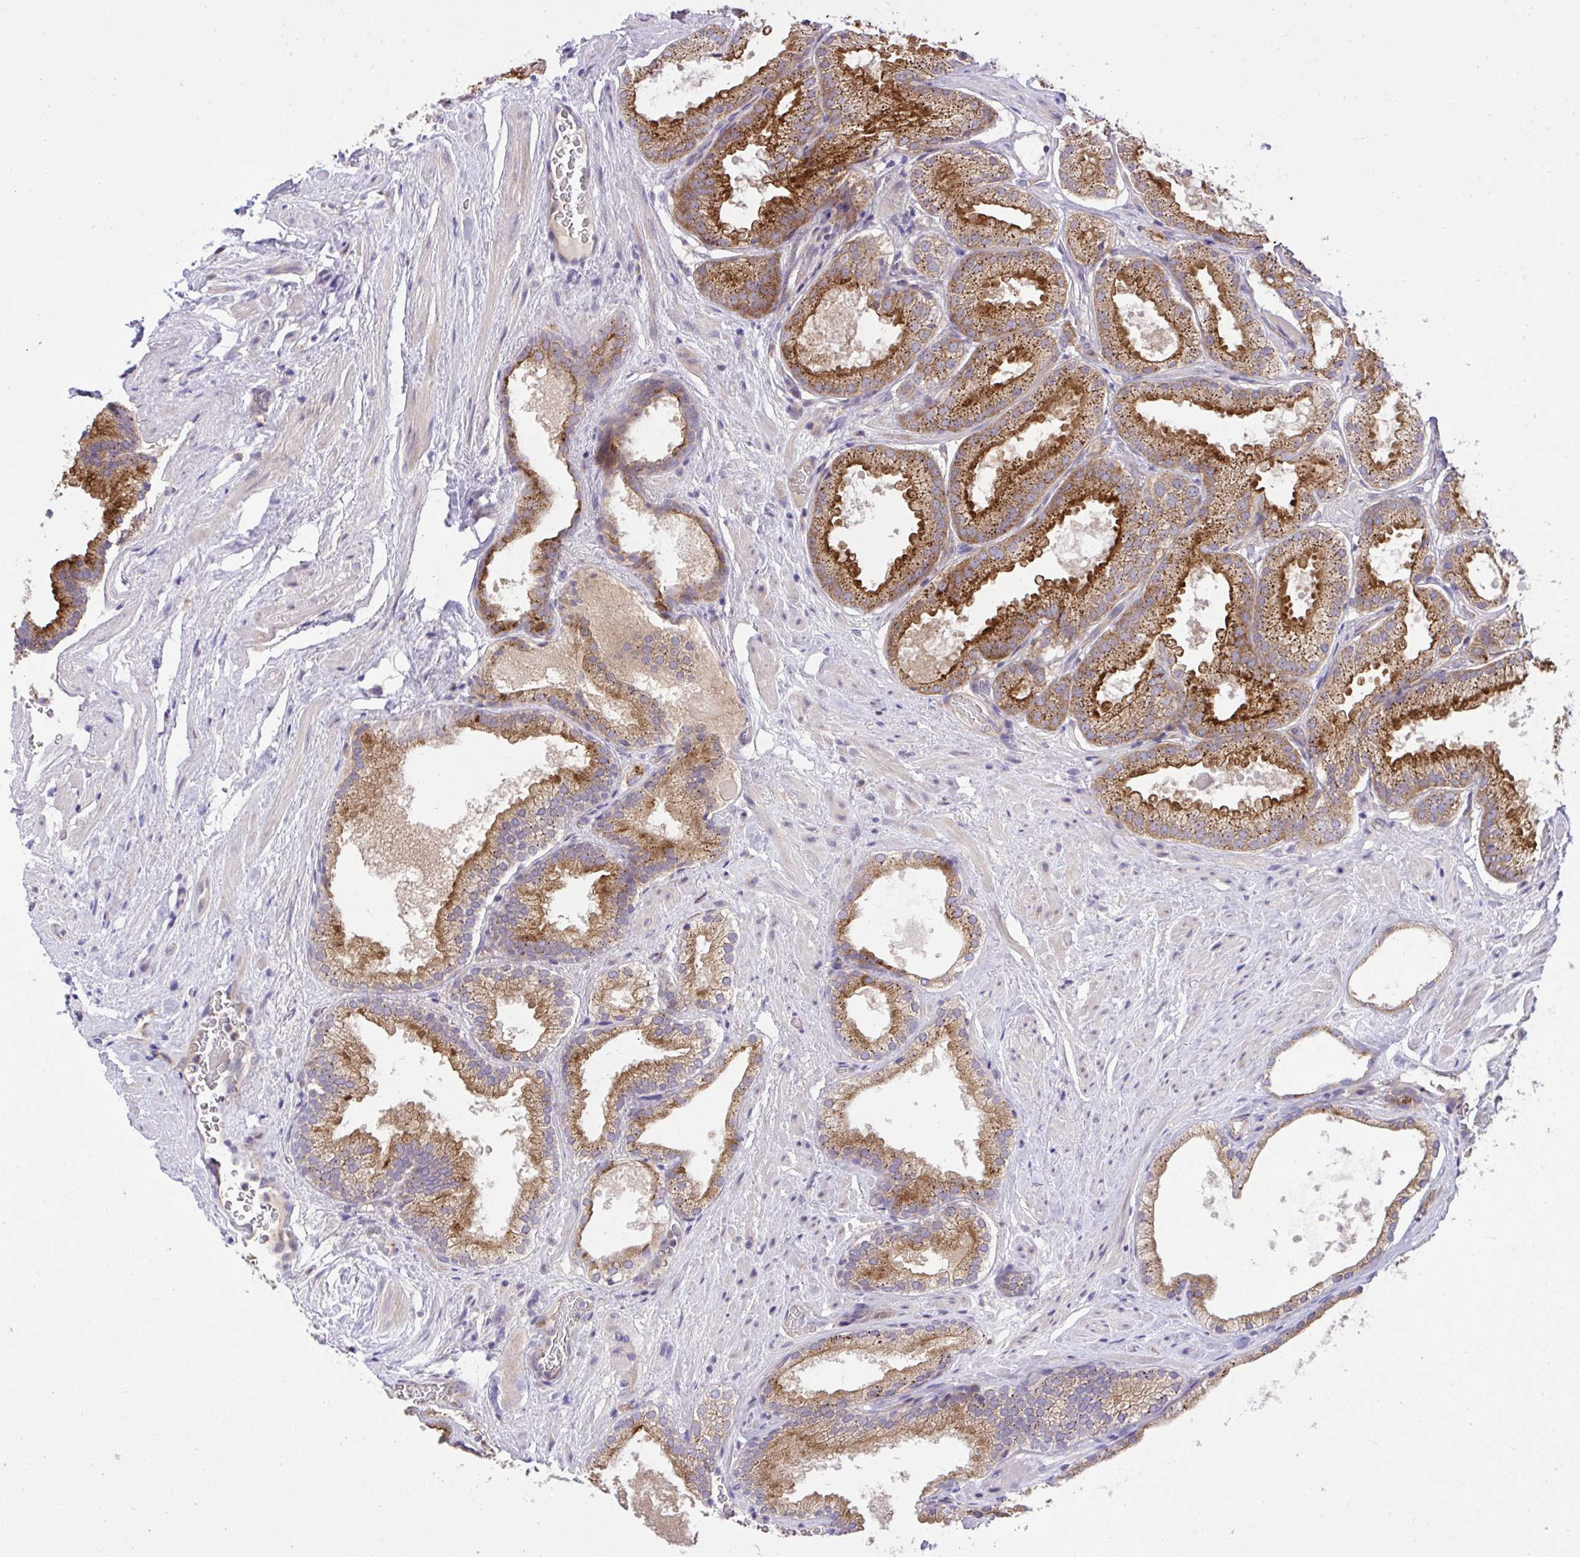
{"staining": {"intensity": "strong", "quantity": ">75%", "location": "cytoplasmic/membranous"}, "tissue": "prostate cancer", "cell_type": "Tumor cells", "image_type": "cancer", "snomed": [{"axis": "morphology", "description": "Adenocarcinoma, High grade"}, {"axis": "topography", "description": "Prostate"}], "caption": "This micrograph shows immunohistochemistry (IHC) staining of human prostate high-grade adenocarcinoma, with high strong cytoplasmic/membranous staining in approximately >75% of tumor cells.", "gene": "CHIA", "patient": {"sex": "male", "age": 68}}